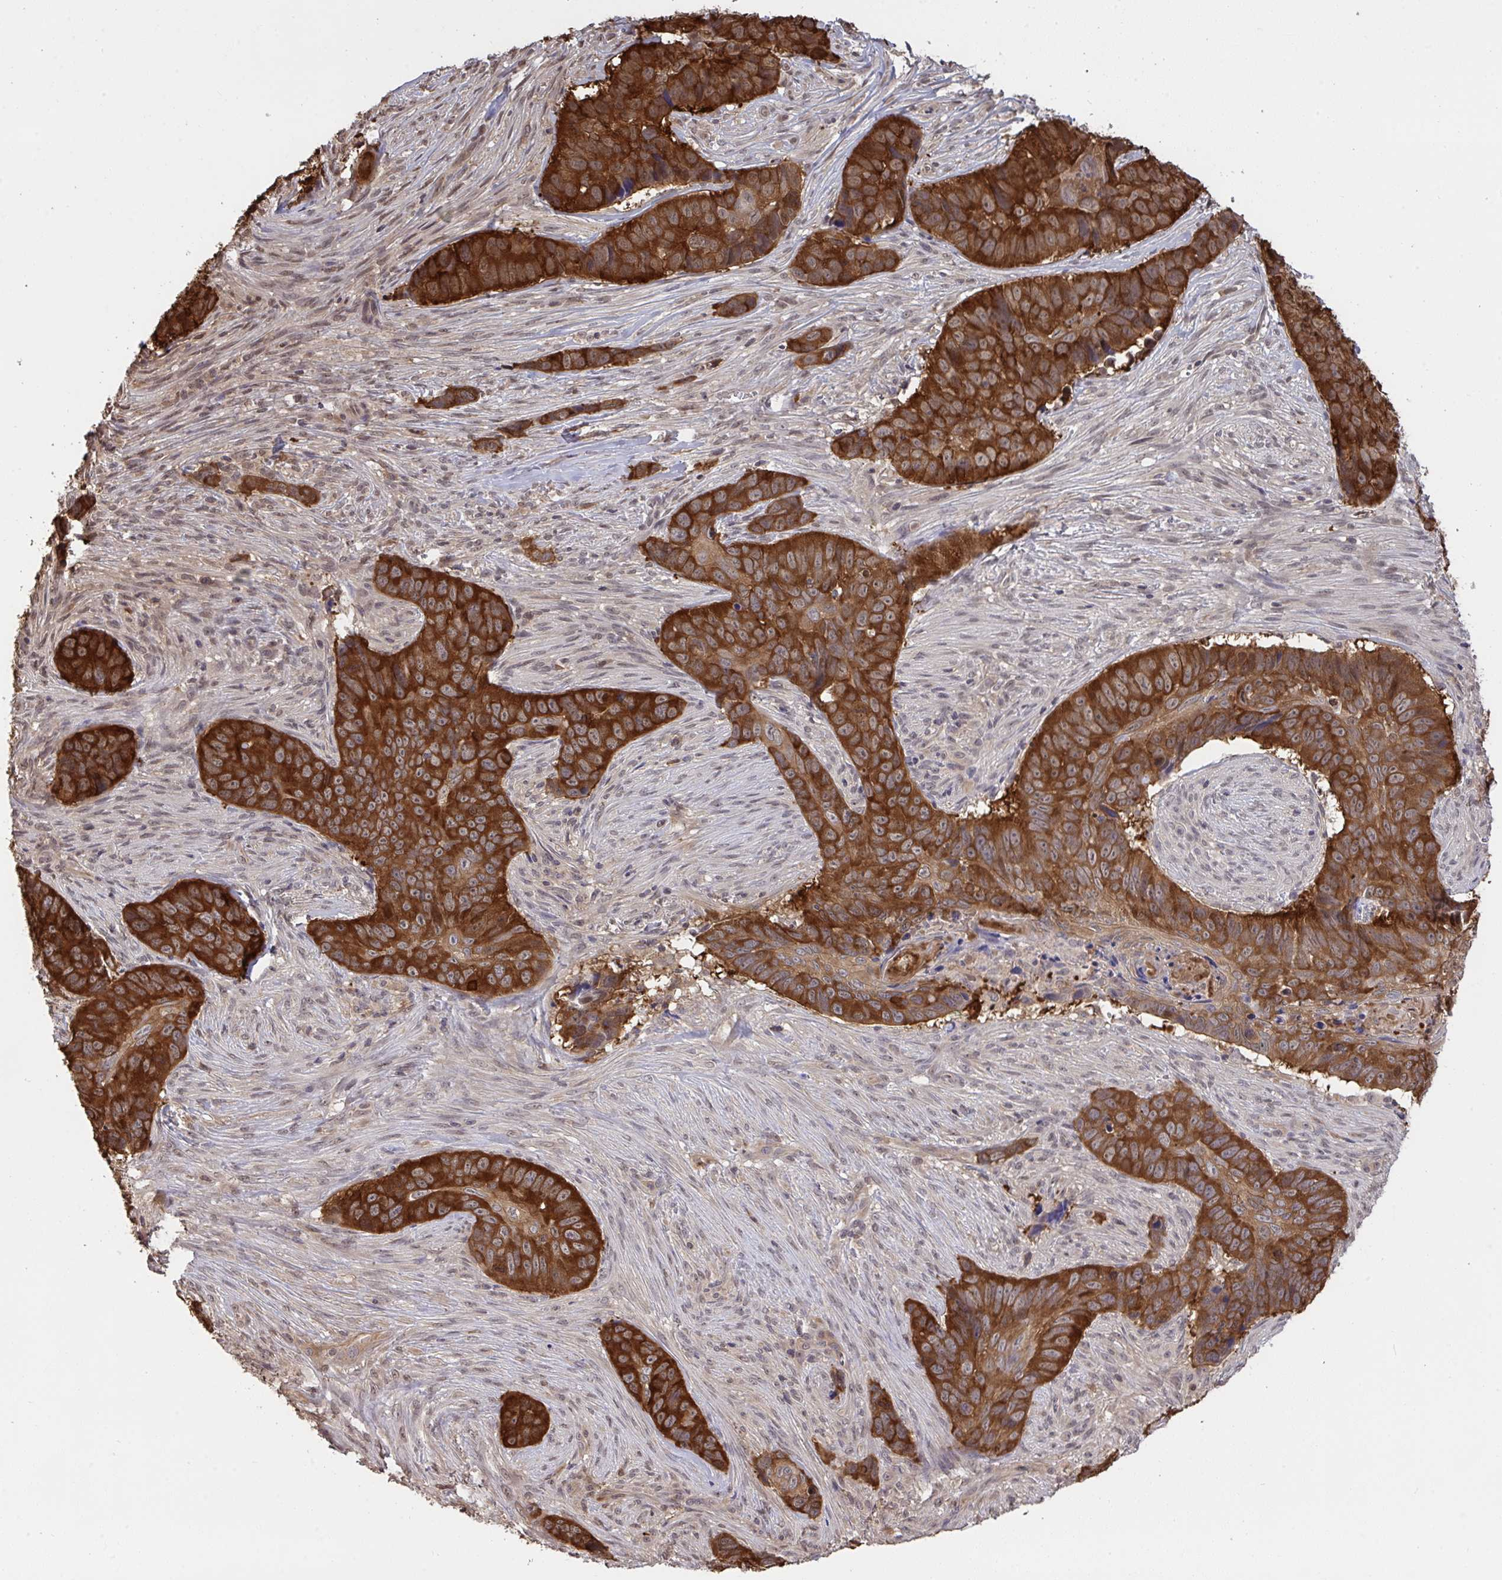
{"staining": {"intensity": "strong", "quantity": ">75%", "location": "cytoplasmic/membranous"}, "tissue": "skin cancer", "cell_type": "Tumor cells", "image_type": "cancer", "snomed": [{"axis": "morphology", "description": "Basal cell carcinoma"}, {"axis": "topography", "description": "Skin"}], "caption": "Brown immunohistochemical staining in skin basal cell carcinoma exhibits strong cytoplasmic/membranous positivity in about >75% of tumor cells.", "gene": "C12orf57", "patient": {"sex": "female", "age": 82}}